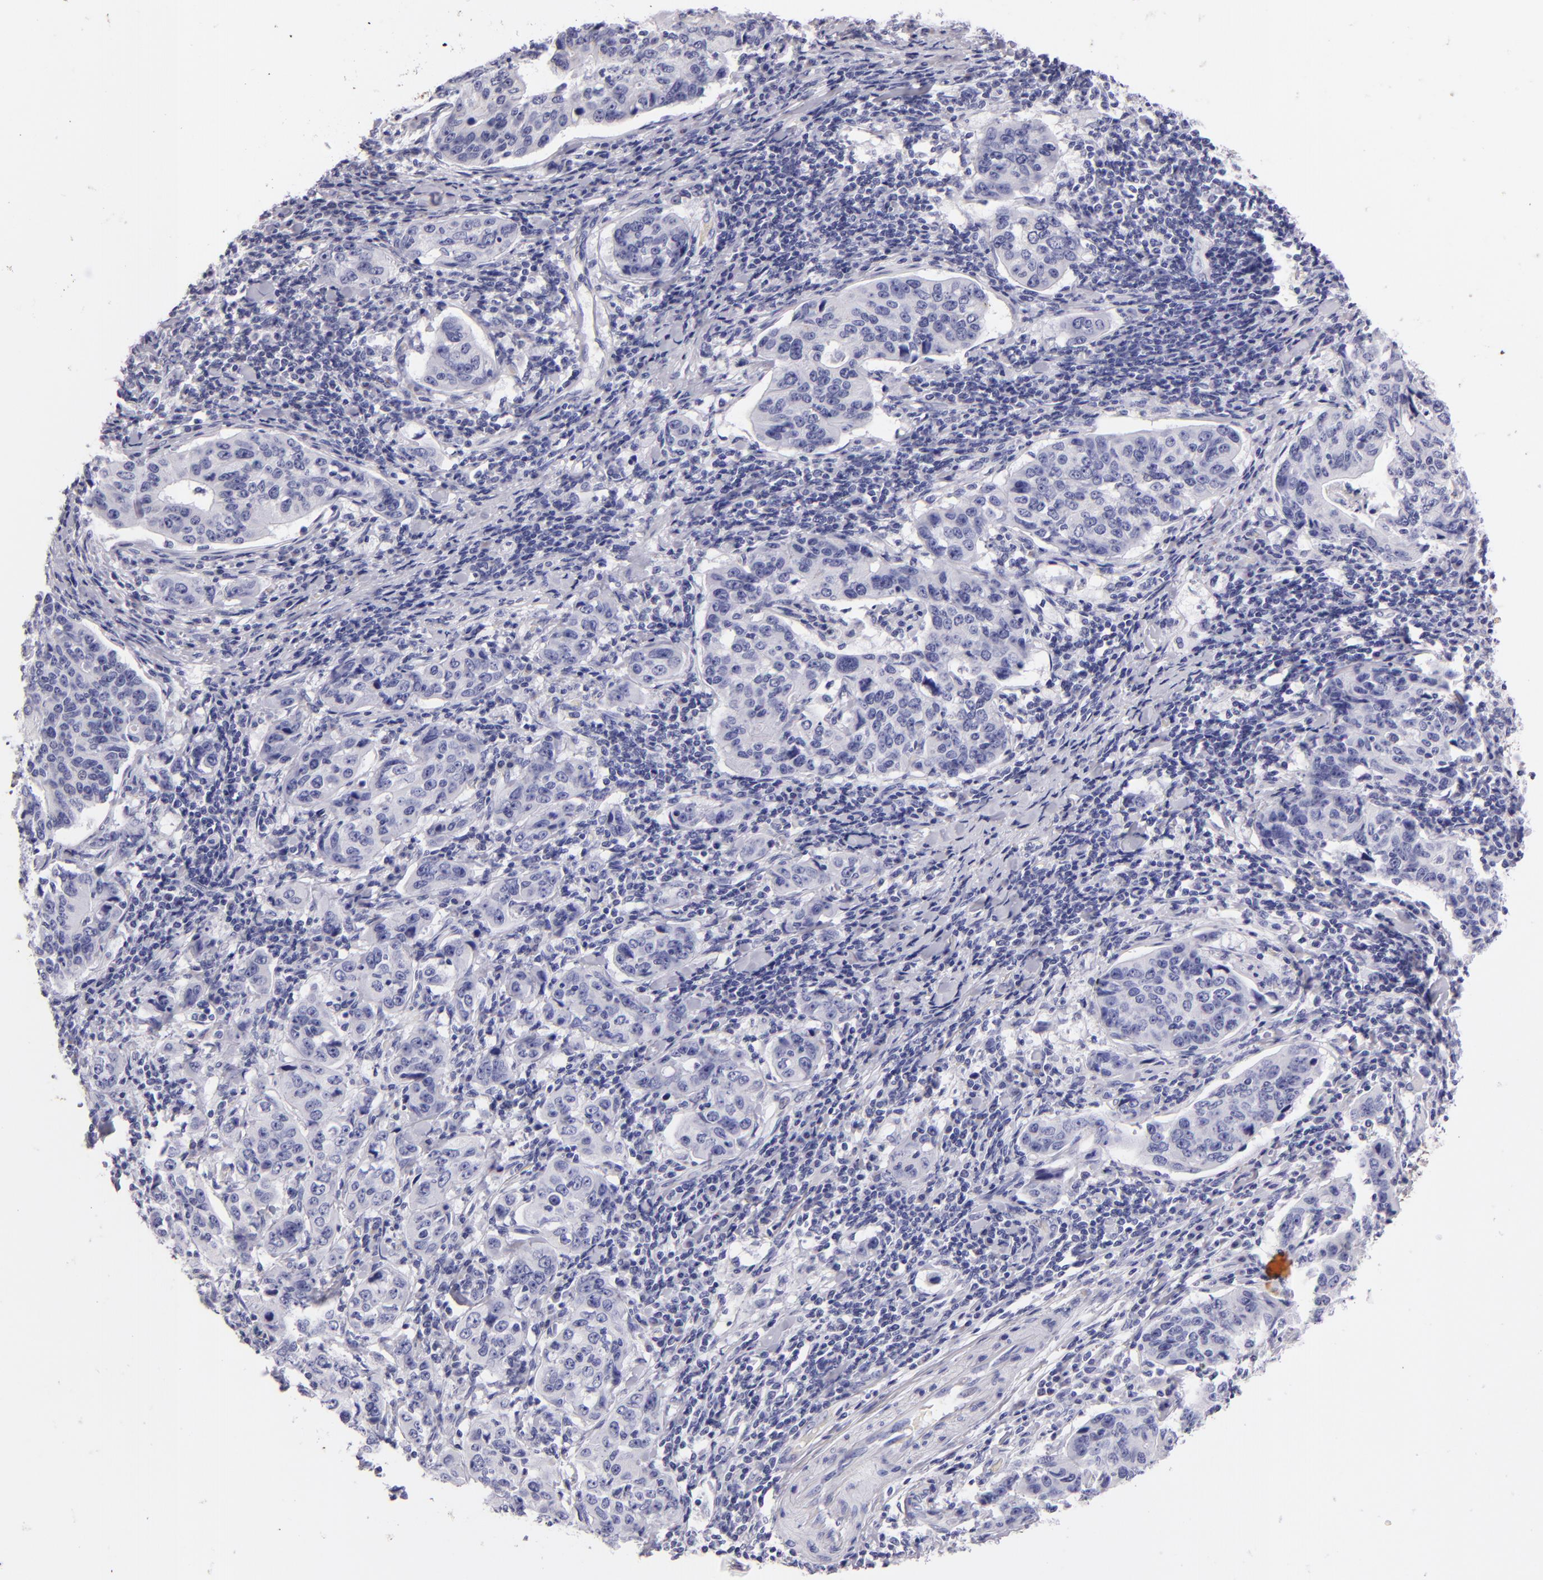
{"staining": {"intensity": "negative", "quantity": "none", "location": "none"}, "tissue": "stomach cancer", "cell_type": "Tumor cells", "image_type": "cancer", "snomed": [{"axis": "morphology", "description": "Adenocarcinoma, NOS"}, {"axis": "topography", "description": "Esophagus"}, {"axis": "topography", "description": "Stomach"}], "caption": "The immunohistochemistry image has no significant positivity in tumor cells of adenocarcinoma (stomach) tissue.", "gene": "MUC5AC", "patient": {"sex": "male", "age": 74}}